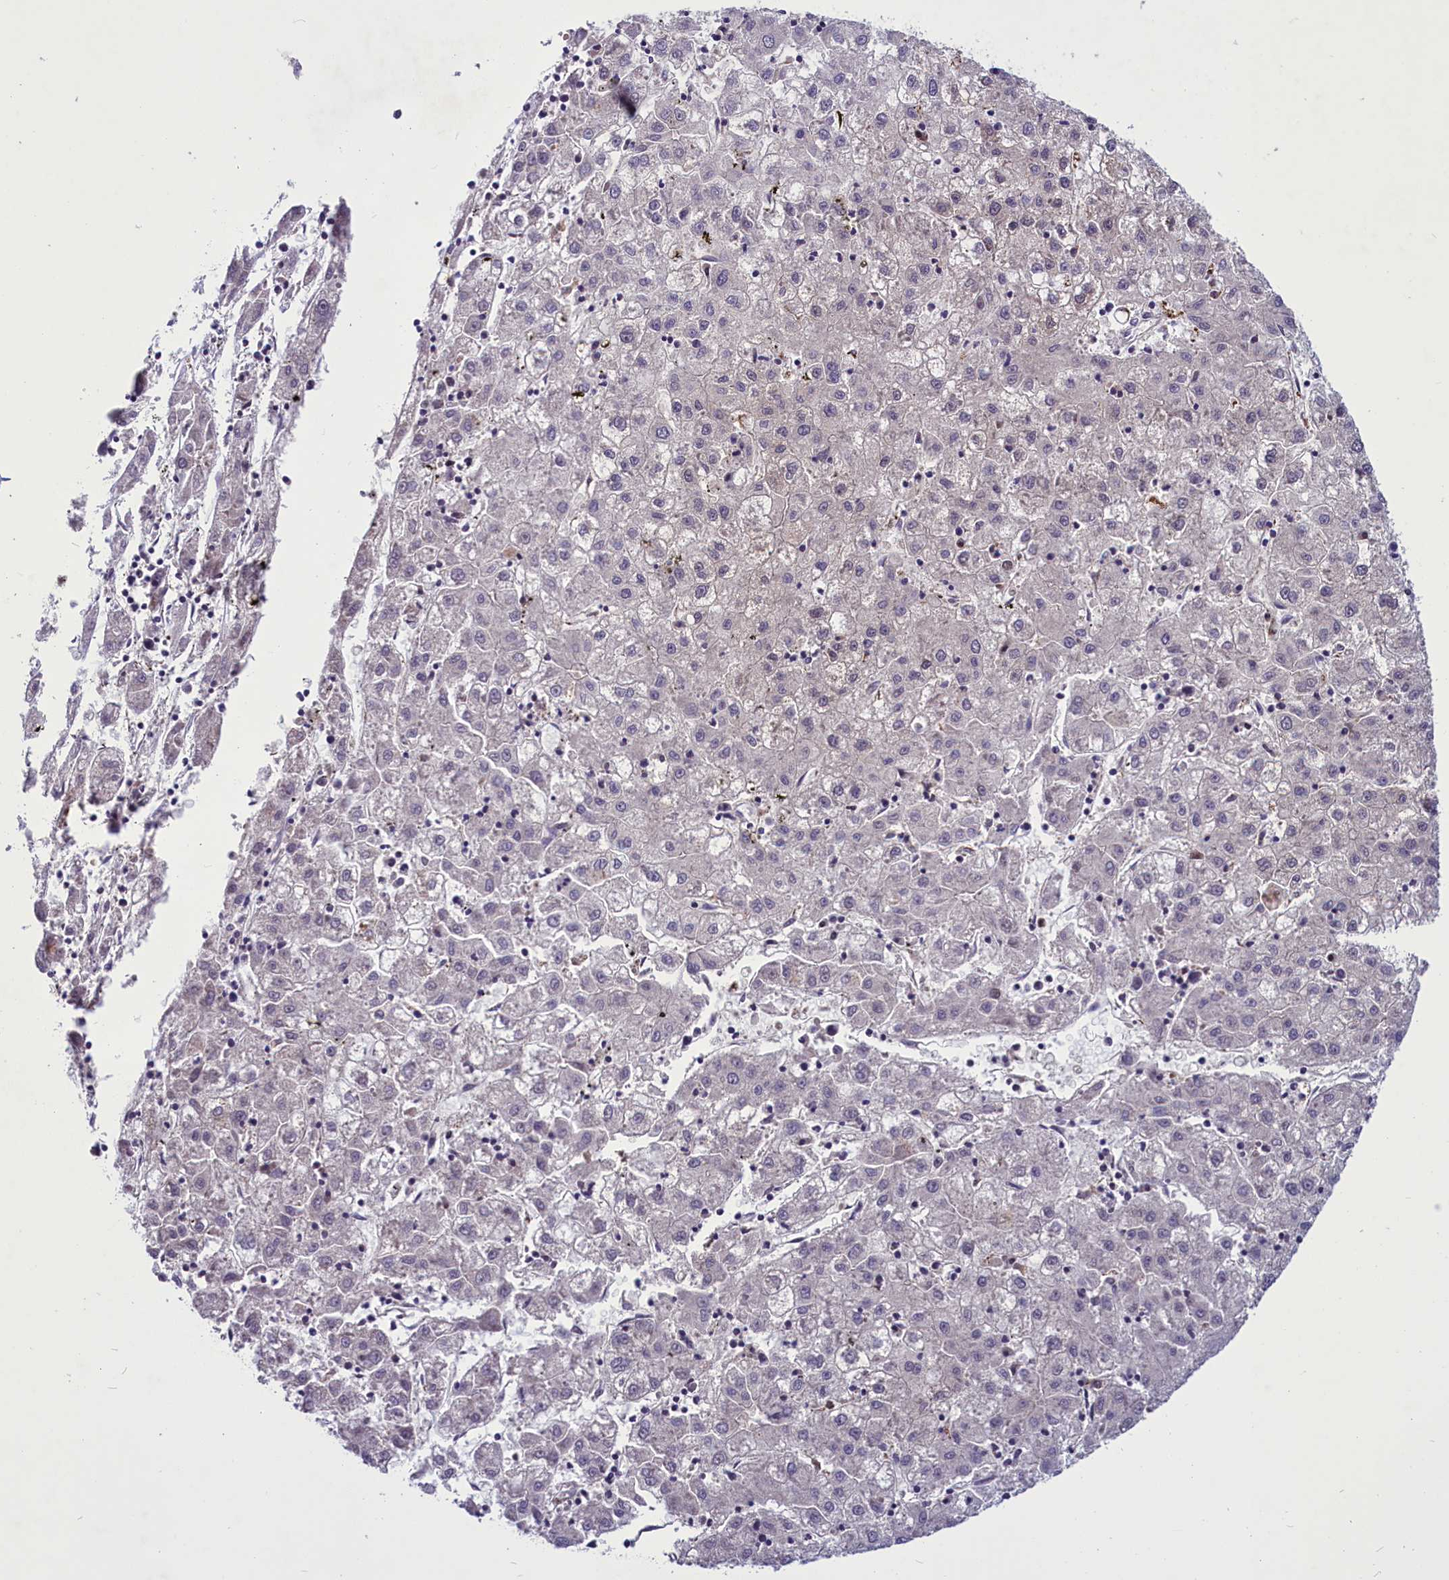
{"staining": {"intensity": "negative", "quantity": "none", "location": "none"}, "tissue": "liver cancer", "cell_type": "Tumor cells", "image_type": "cancer", "snomed": [{"axis": "morphology", "description": "Carcinoma, Hepatocellular, NOS"}, {"axis": "topography", "description": "Liver"}], "caption": "An IHC micrograph of liver cancer (hepatocellular carcinoma) is shown. There is no staining in tumor cells of liver cancer (hepatocellular carcinoma).", "gene": "MIEF2", "patient": {"sex": "male", "age": 72}}